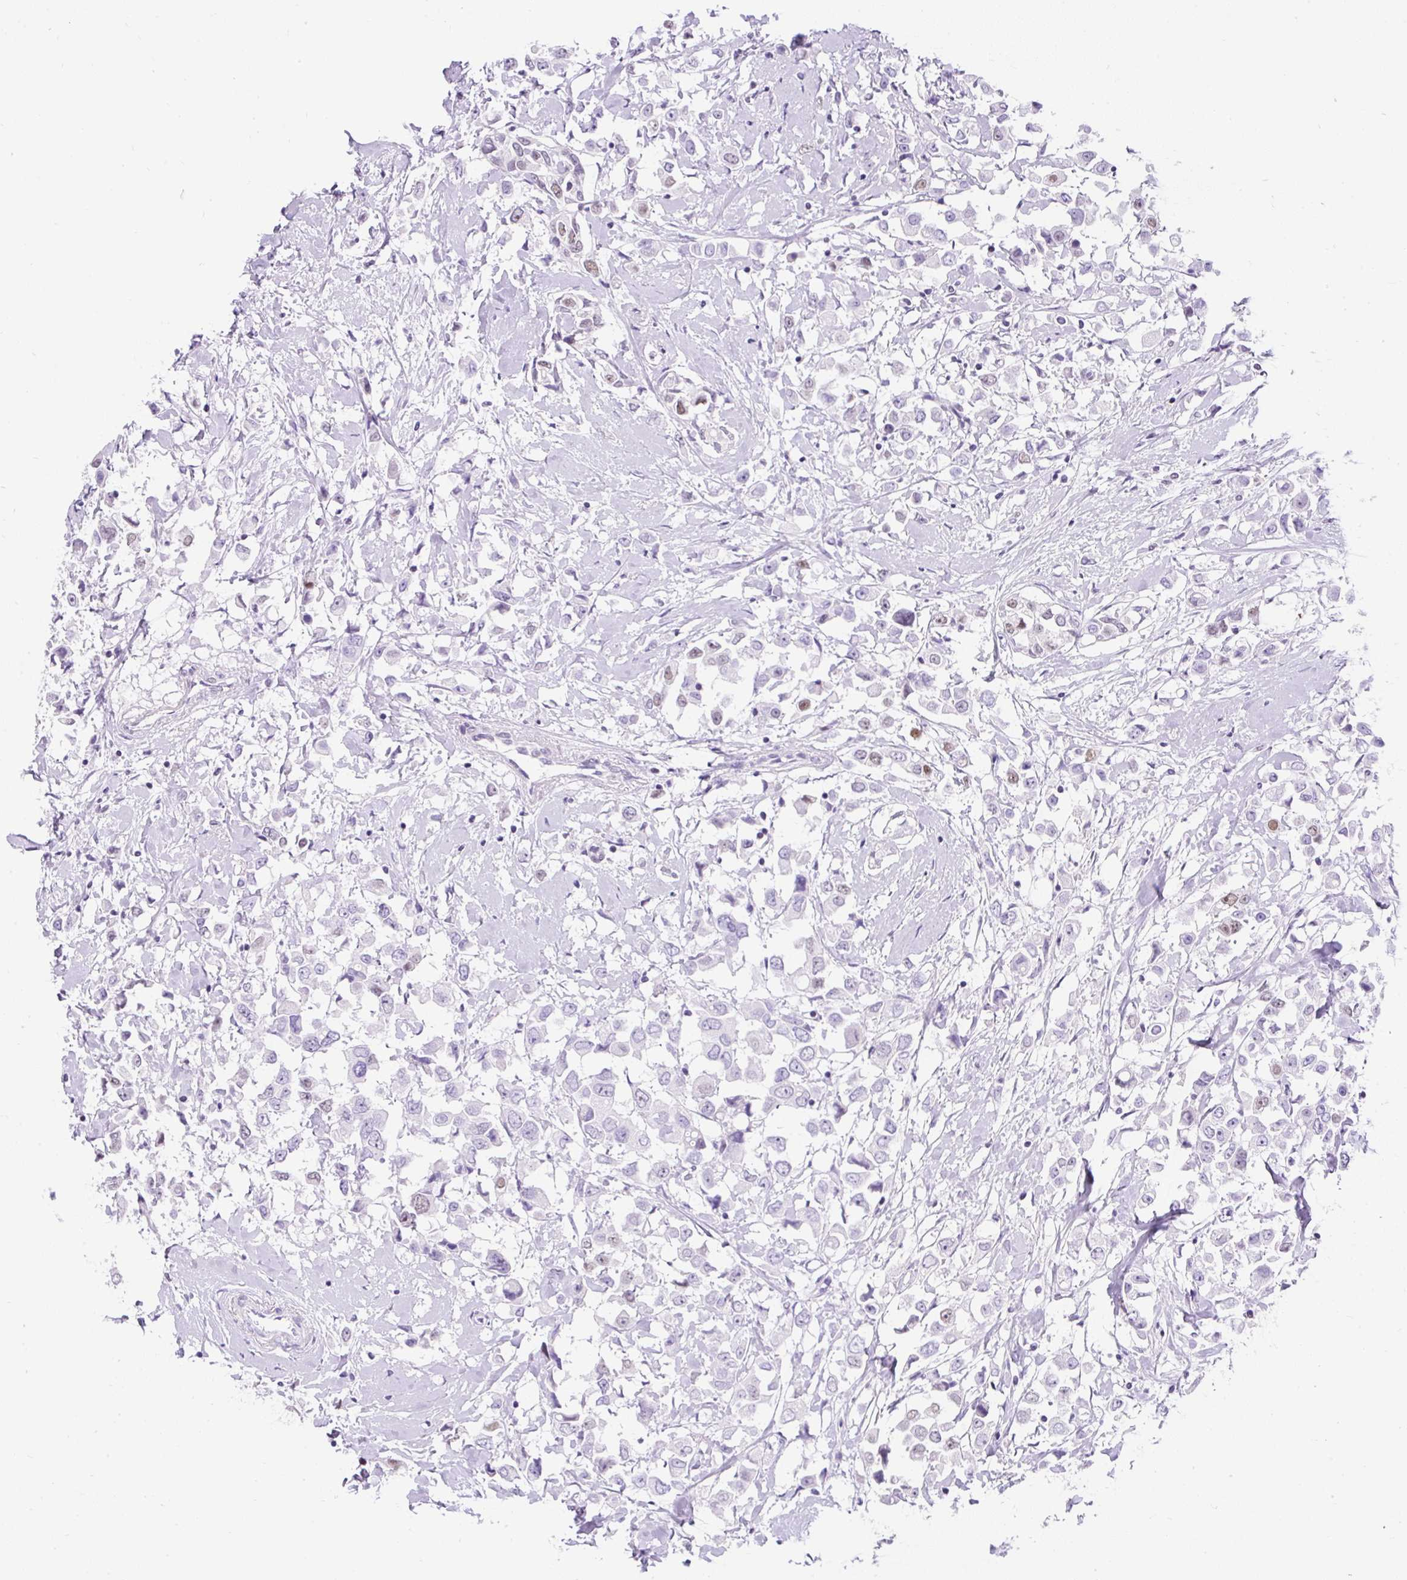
{"staining": {"intensity": "weak", "quantity": "<25%", "location": "nuclear"}, "tissue": "breast cancer", "cell_type": "Tumor cells", "image_type": "cancer", "snomed": [{"axis": "morphology", "description": "Duct carcinoma"}, {"axis": "topography", "description": "Breast"}], "caption": "DAB immunohistochemical staining of breast cancer reveals no significant expression in tumor cells.", "gene": "PLCXD2", "patient": {"sex": "female", "age": 61}}